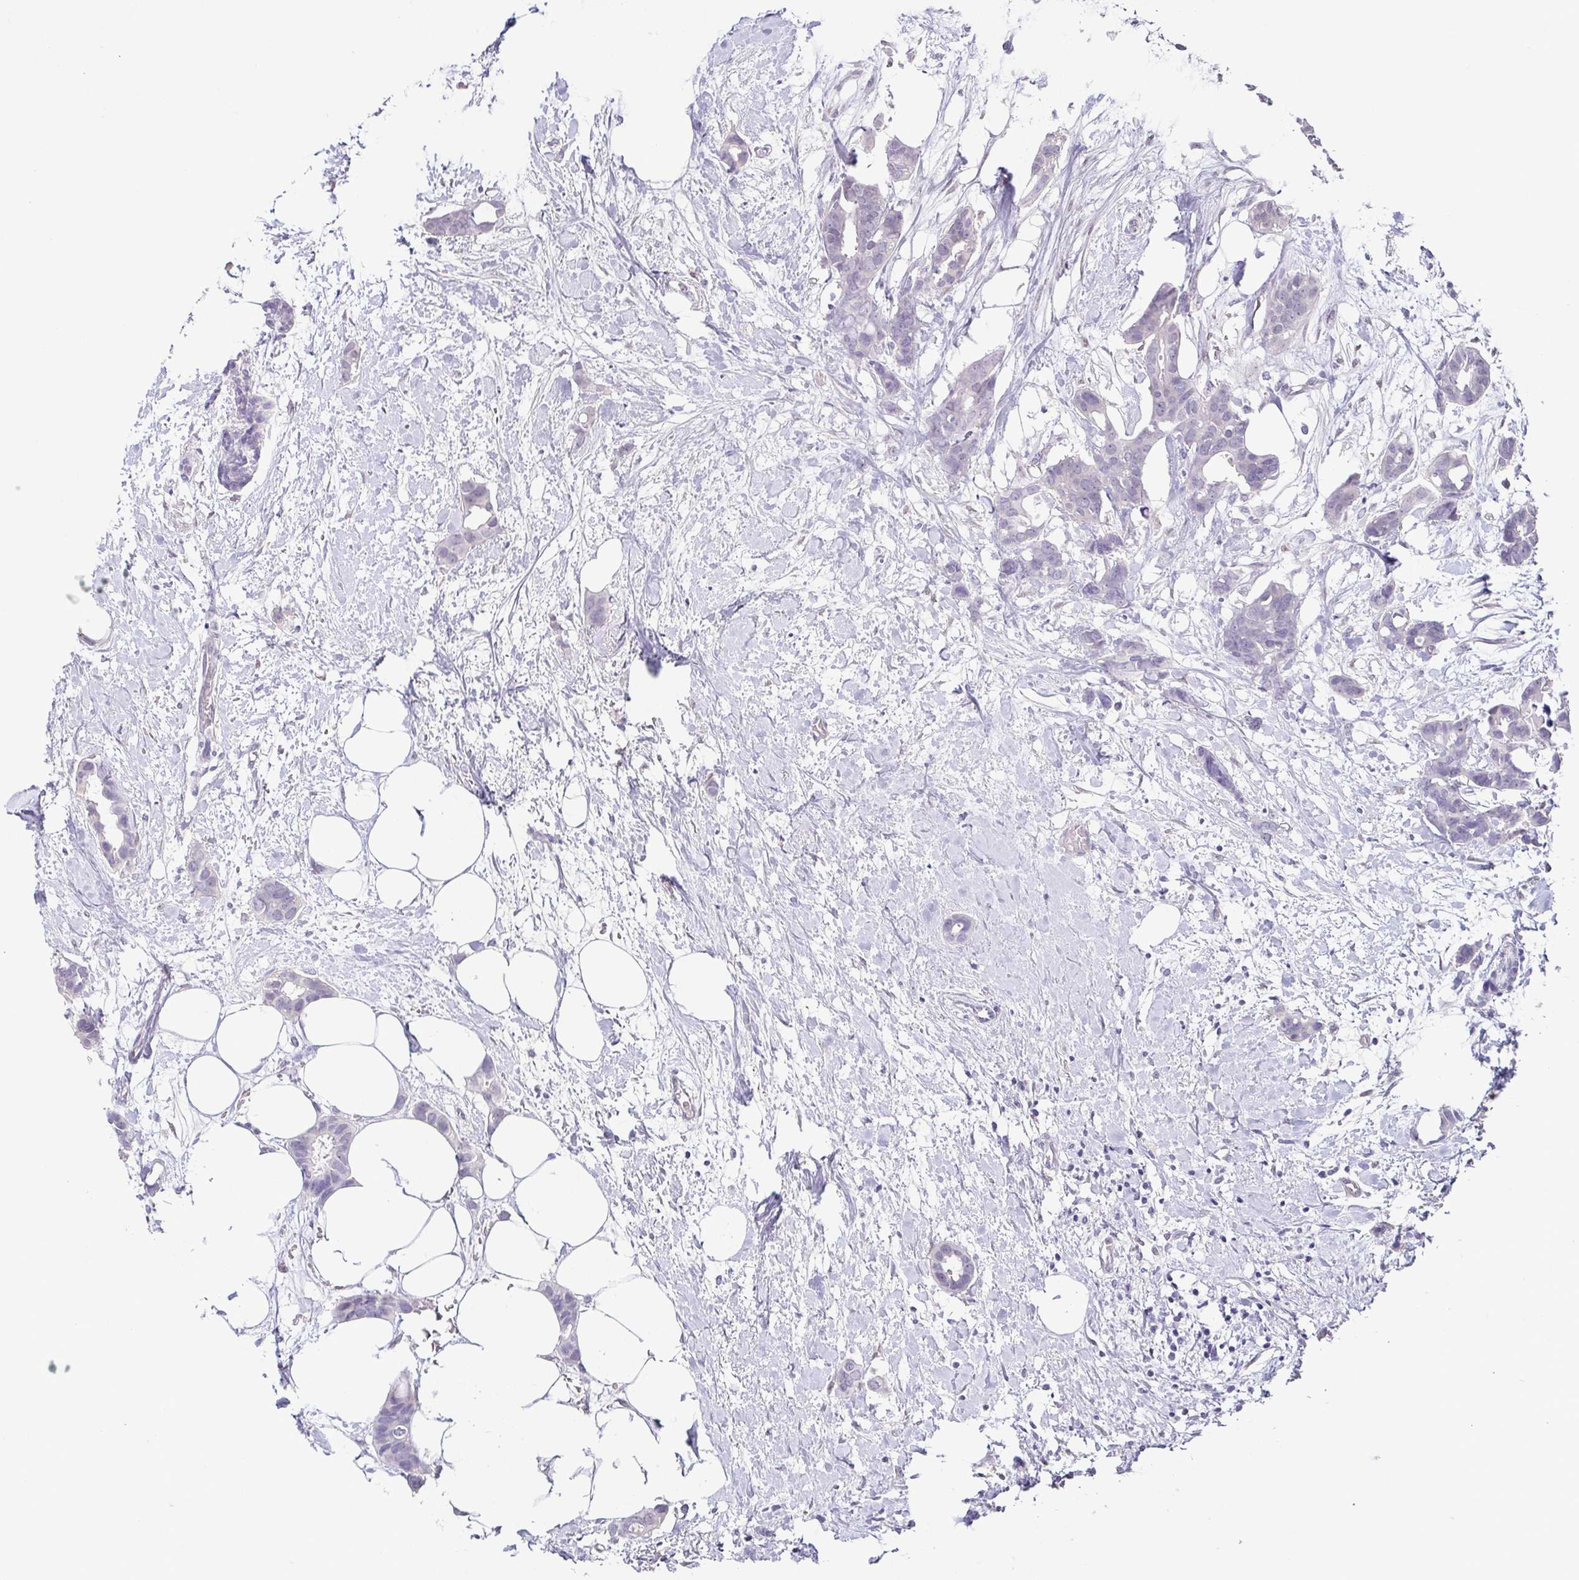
{"staining": {"intensity": "negative", "quantity": "none", "location": "none"}, "tissue": "breast cancer", "cell_type": "Tumor cells", "image_type": "cancer", "snomed": [{"axis": "morphology", "description": "Duct carcinoma"}, {"axis": "topography", "description": "Breast"}], "caption": "This is an IHC histopathology image of breast cancer. There is no positivity in tumor cells.", "gene": "TCF3", "patient": {"sex": "female", "age": 62}}